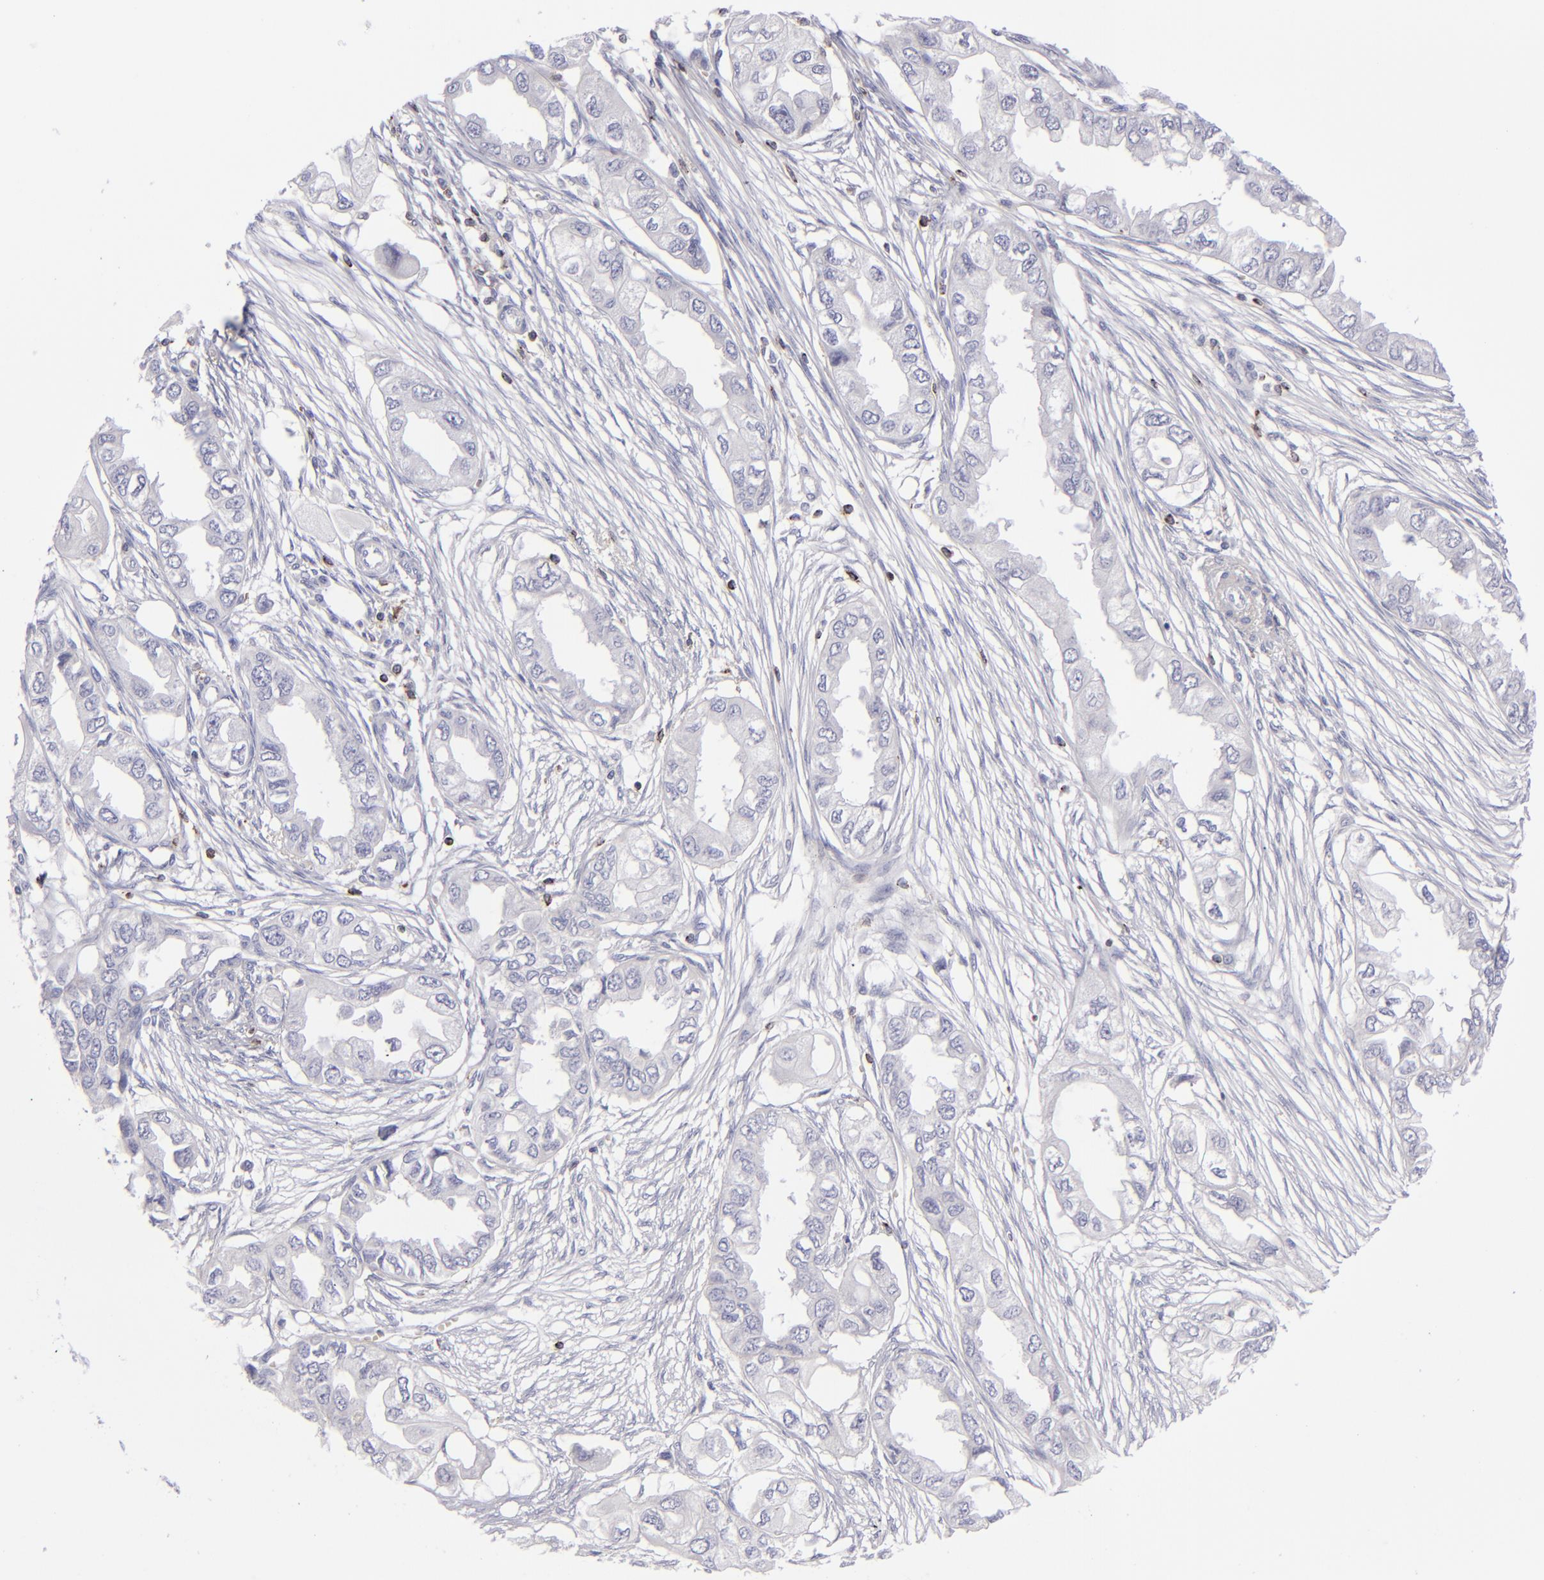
{"staining": {"intensity": "negative", "quantity": "none", "location": "none"}, "tissue": "endometrial cancer", "cell_type": "Tumor cells", "image_type": "cancer", "snomed": [{"axis": "morphology", "description": "Adenocarcinoma, NOS"}, {"axis": "topography", "description": "Endometrium"}], "caption": "An image of endometrial cancer stained for a protein displays no brown staining in tumor cells. (Stains: DAB (3,3'-diaminobenzidine) immunohistochemistry (IHC) with hematoxylin counter stain, Microscopy: brightfield microscopy at high magnification).", "gene": "CD2", "patient": {"sex": "female", "age": 67}}